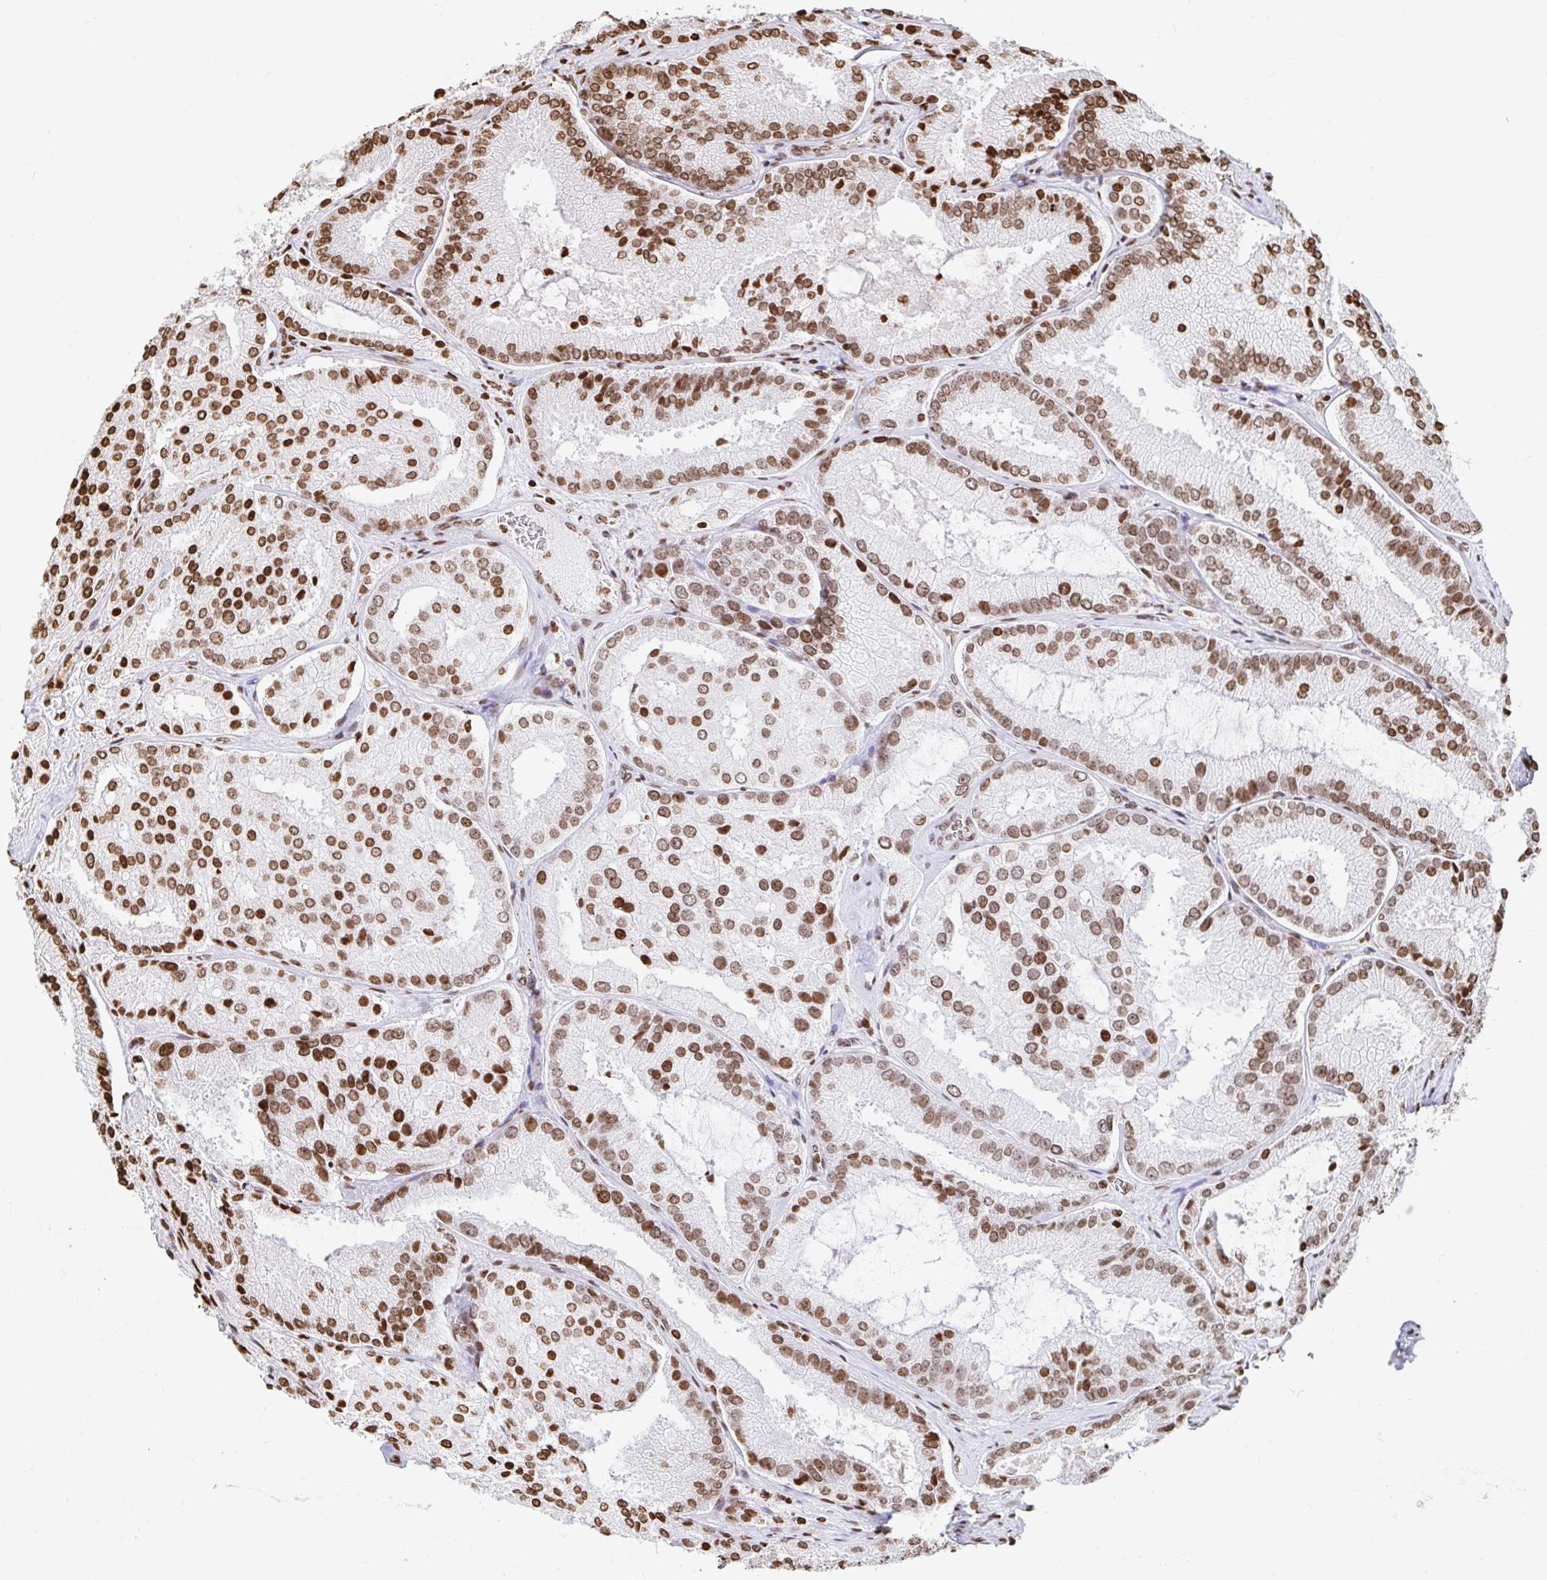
{"staining": {"intensity": "moderate", "quantity": ">75%", "location": "nuclear"}, "tissue": "prostate cancer", "cell_type": "Tumor cells", "image_type": "cancer", "snomed": [{"axis": "morphology", "description": "Adenocarcinoma, High grade"}, {"axis": "topography", "description": "Prostate"}], "caption": "This is a micrograph of IHC staining of adenocarcinoma (high-grade) (prostate), which shows moderate staining in the nuclear of tumor cells.", "gene": "H2BC5", "patient": {"sex": "male", "age": 73}}